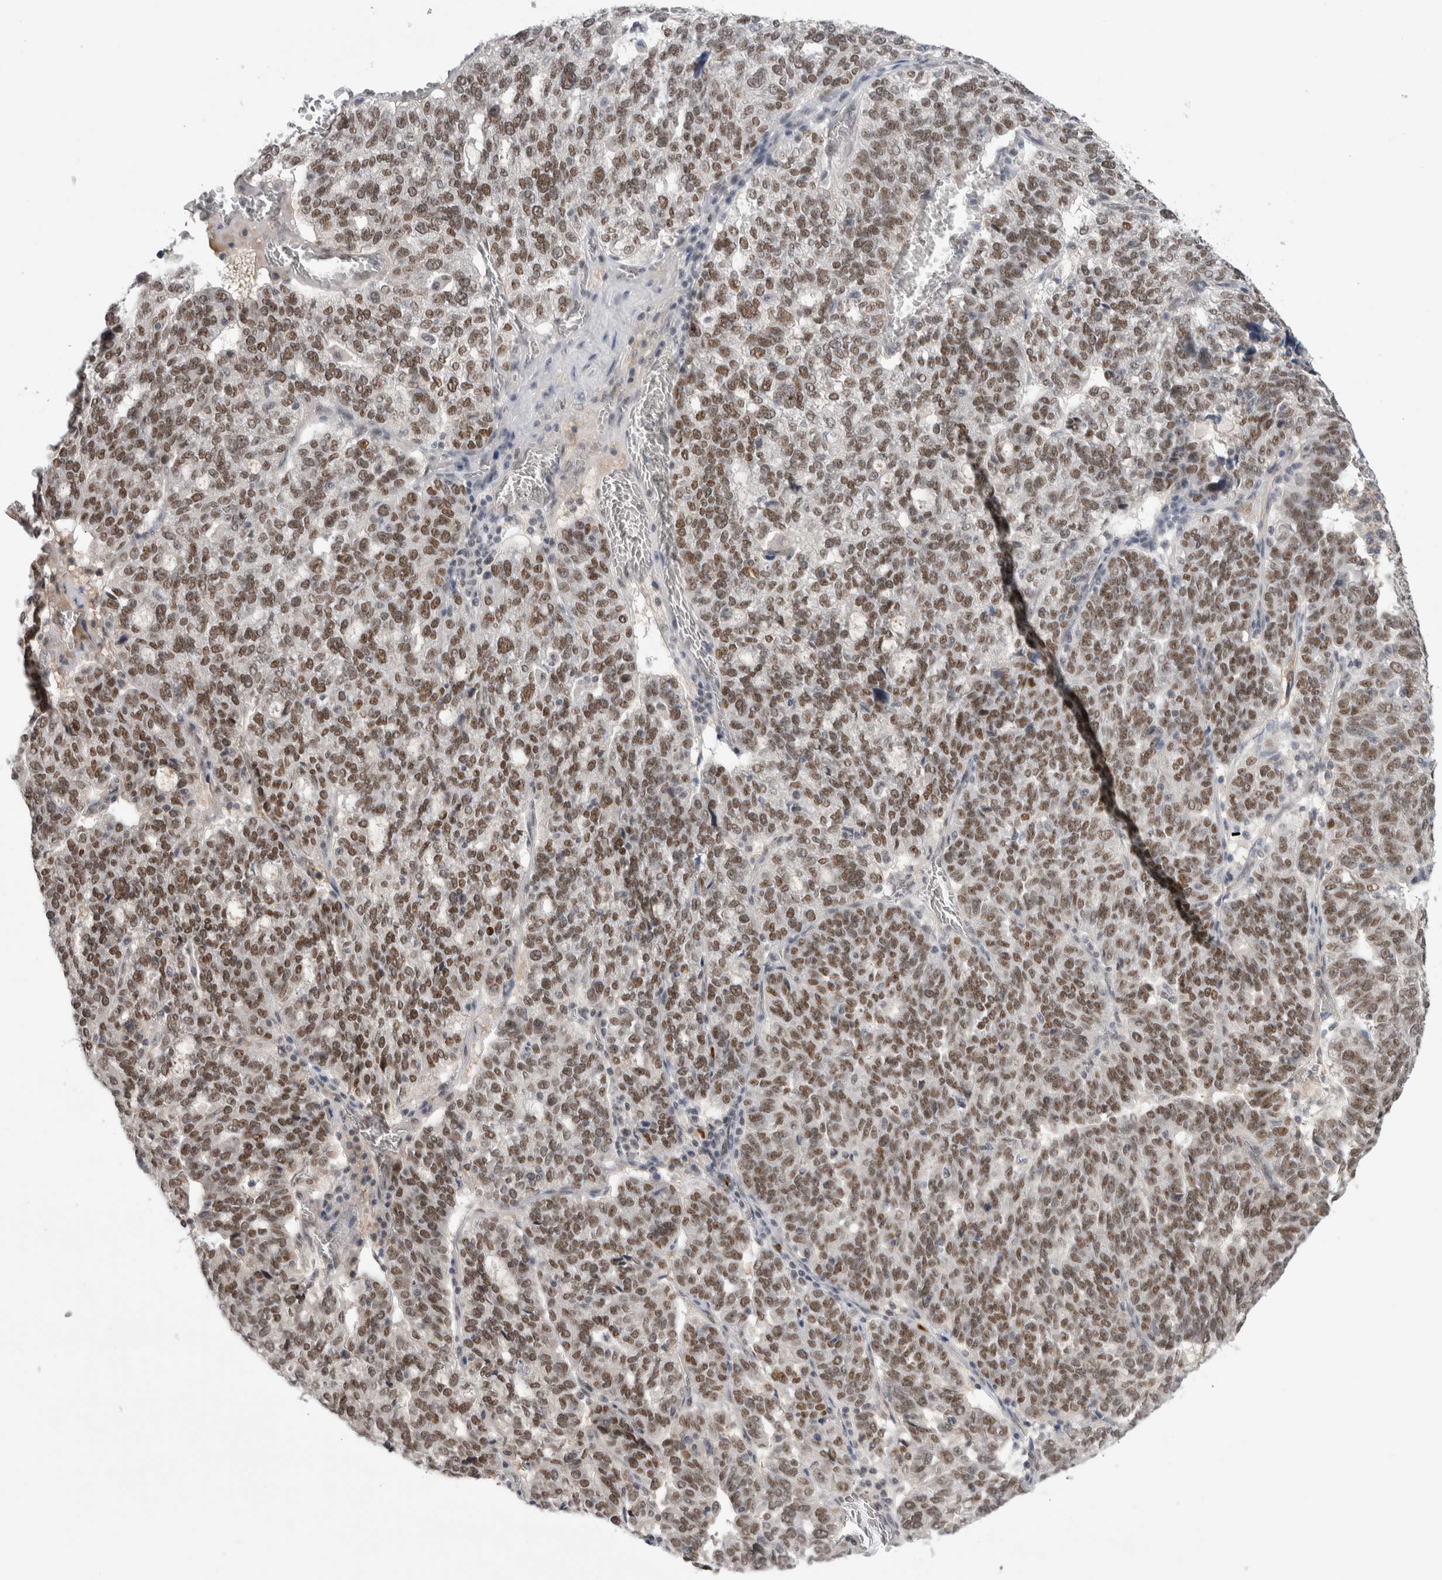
{"staining": {"intensity": "moderate", "quantity": ">75%", "location": "nuclear"}, "tissue": "ovarian cancer", "cell_type": "Tumor cells", "image_type": "cancer", "snomed": [{"axis": "morphology", "description": "Cystadenocarcinoma, serous, NOS"}, {"axis": "topography", "description": "Ovary"}], "caption": "Protein expression analysis of human ovarian cancer reveals moderate nuclear expression in approximately >75% of tumor cells.", "gene": "ZNF24", "patient": {"sex": "female", "age": 59}}